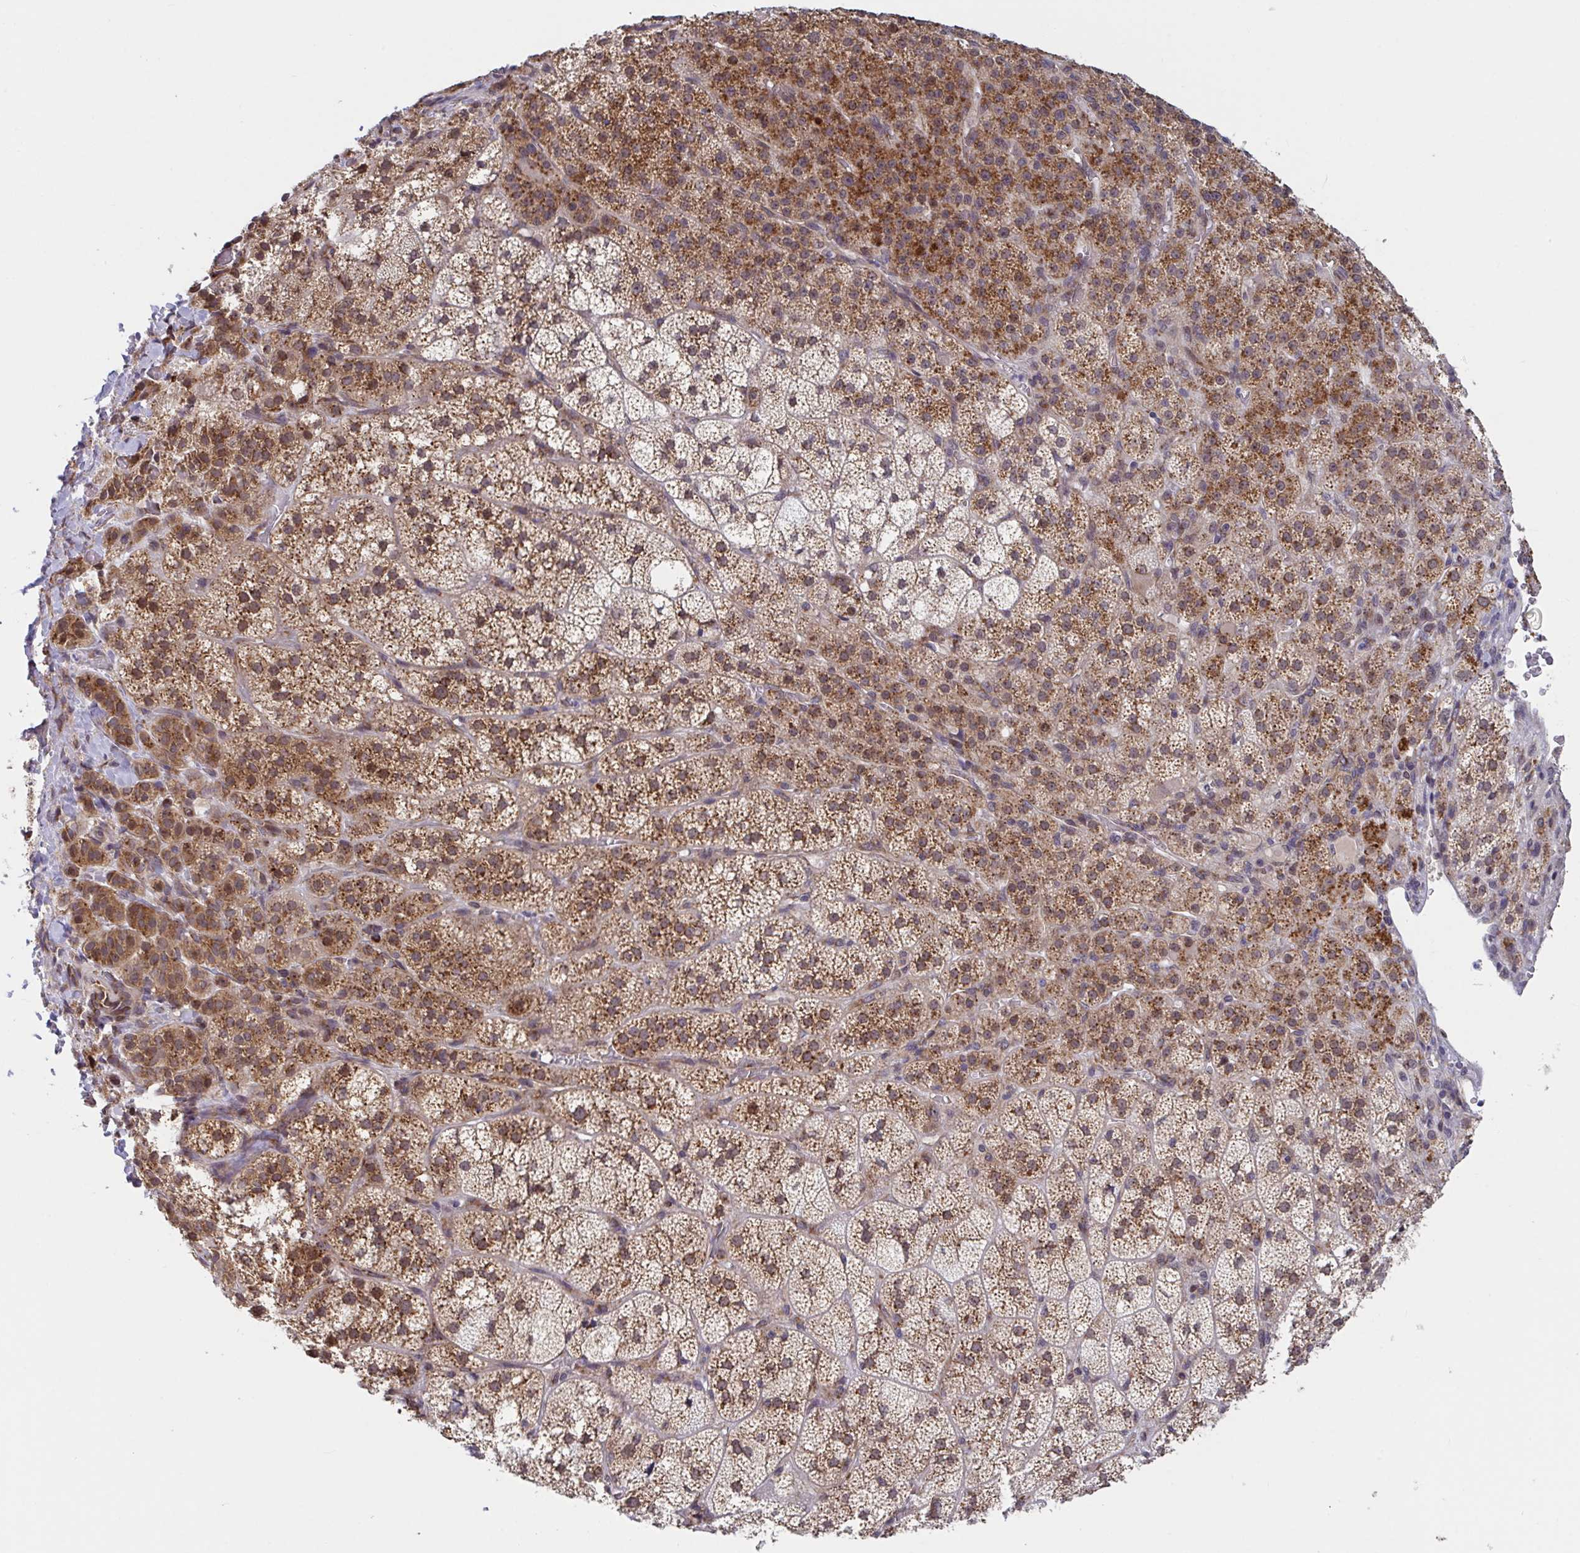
{"staining": {"intensity": "strong", "quantity": ">75%", "location": "cytoplasmic/membranous"}, "tissue": "adrenal gland", "cell_type": "Glandular cells", "image_type": "normal", "snomed": [{"axis": "morphology", "description": "Normal tissue, NOS"}, {"axis": "topography", "description": "Adrenal gland"}], "caption": "A micrograph showing strong cytoplasmic/membranous expression in about >75% of glandular cells in benign adrenal gland, as visualized by brown immunohistochemical staining.", "gene": "ATP5MJ", "patient": {"sex": "female", "age": 60}}